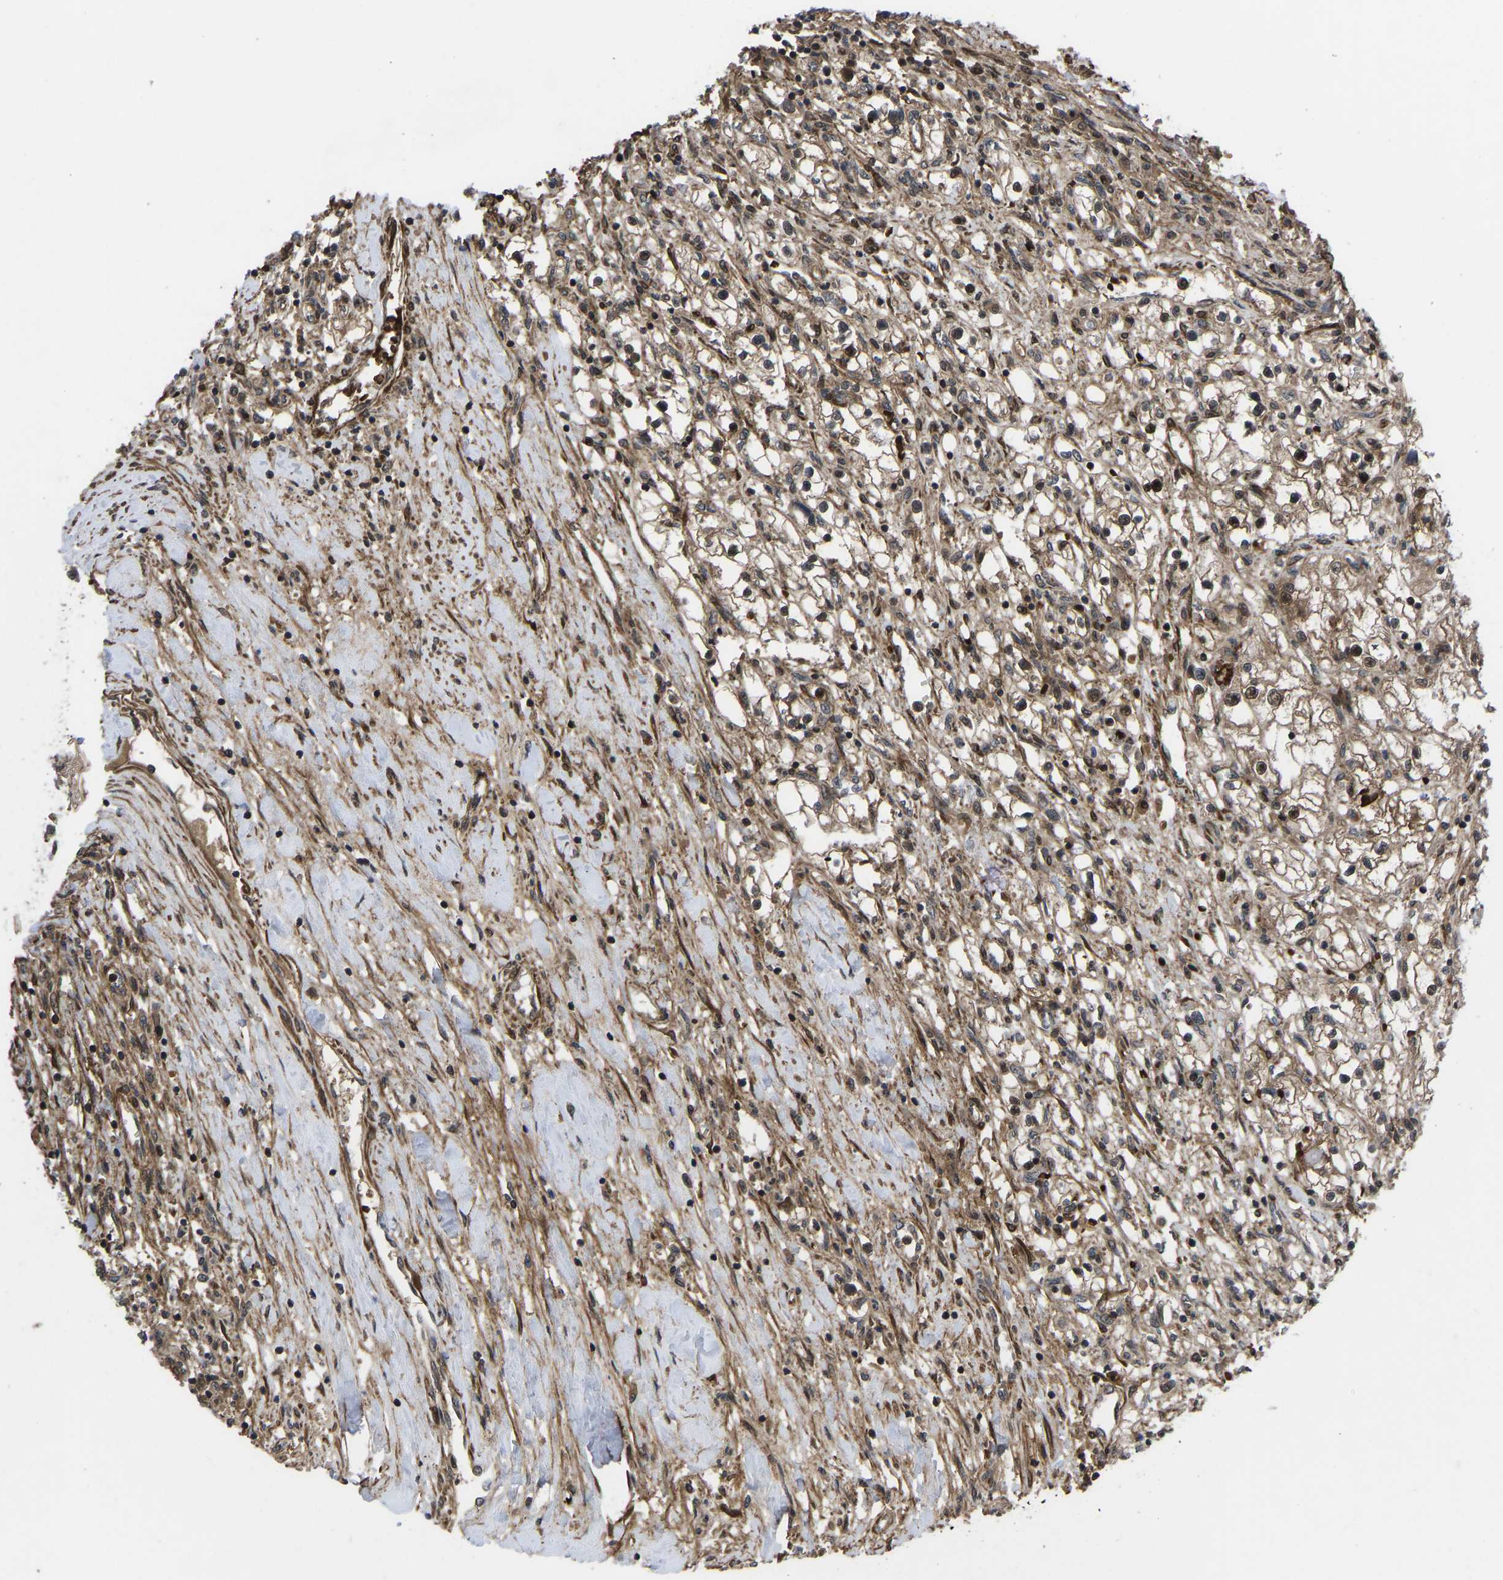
{"staining": {"intensity": "moderate", "quantity": ">75%", "location": "cytoplasmic/membranous,nuclear"}, "tissue": "renal cancer", "cell_type": "Tumor cells", "image_type": "cancer", "snomed": [{"axis": "morphology", "description": "Adenocarcinoma, NOS"}, {"axis": "topography", "description": "Kidney"}], "caption": "Renal cancer tissue demonstrates moderate cytoplasmic/membranous and nuclear expression in about >75% of tumor cells, visualized by immunohistochemistry. The protein is stained brown, and the nuclei are stained in blue (DAB (3,3'-diaminobenzidine) IHC with brightfield microscopy, high magnification).", "gene": "CYP7B1", "patient": {"sex": "male", "age": 68}}